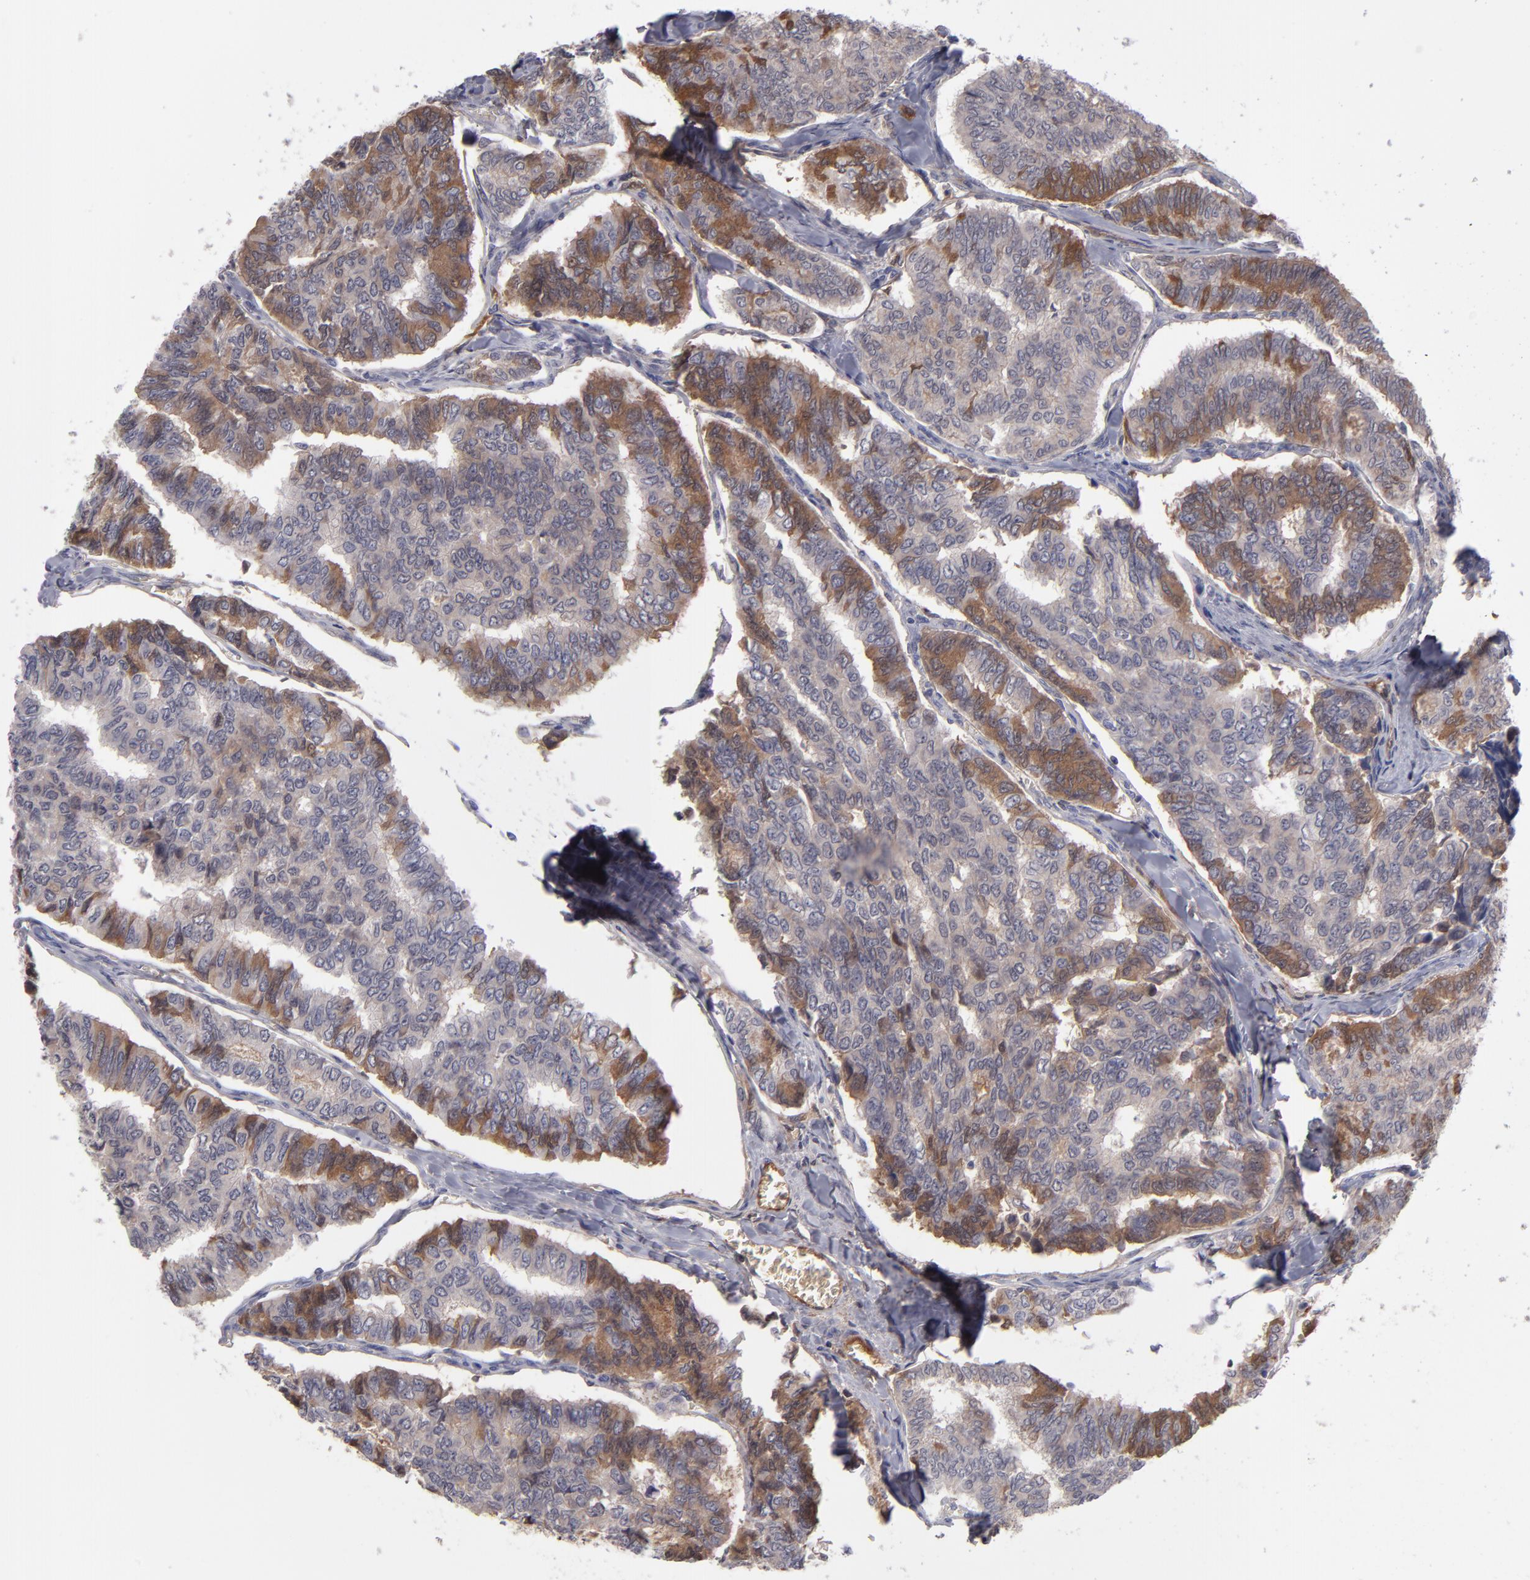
{"staining": {"intensity": "moderate", "quantity": "25%-75%", "location": "cytoplasmic/membranous"}, "tissue": "thyroid cancer", "cell_type": "Tumor cells", "image_type": "cancer", "snomed": [{"axis": "morphology", "description": "Papillary adenocarcinoma, NOS"}, {"axis": "topography", "description": "Thyroid gland"}], "caption": "An image showing moderate cytoplasmic/membranous positivity in approximately 25%-75% of tumor cells in papillary adenocarcinoma (thyroid), as visualized by brown immunohistochemical staining.", "gene": "ITIH4", "patient": {"sex": "female", "age": 35}}